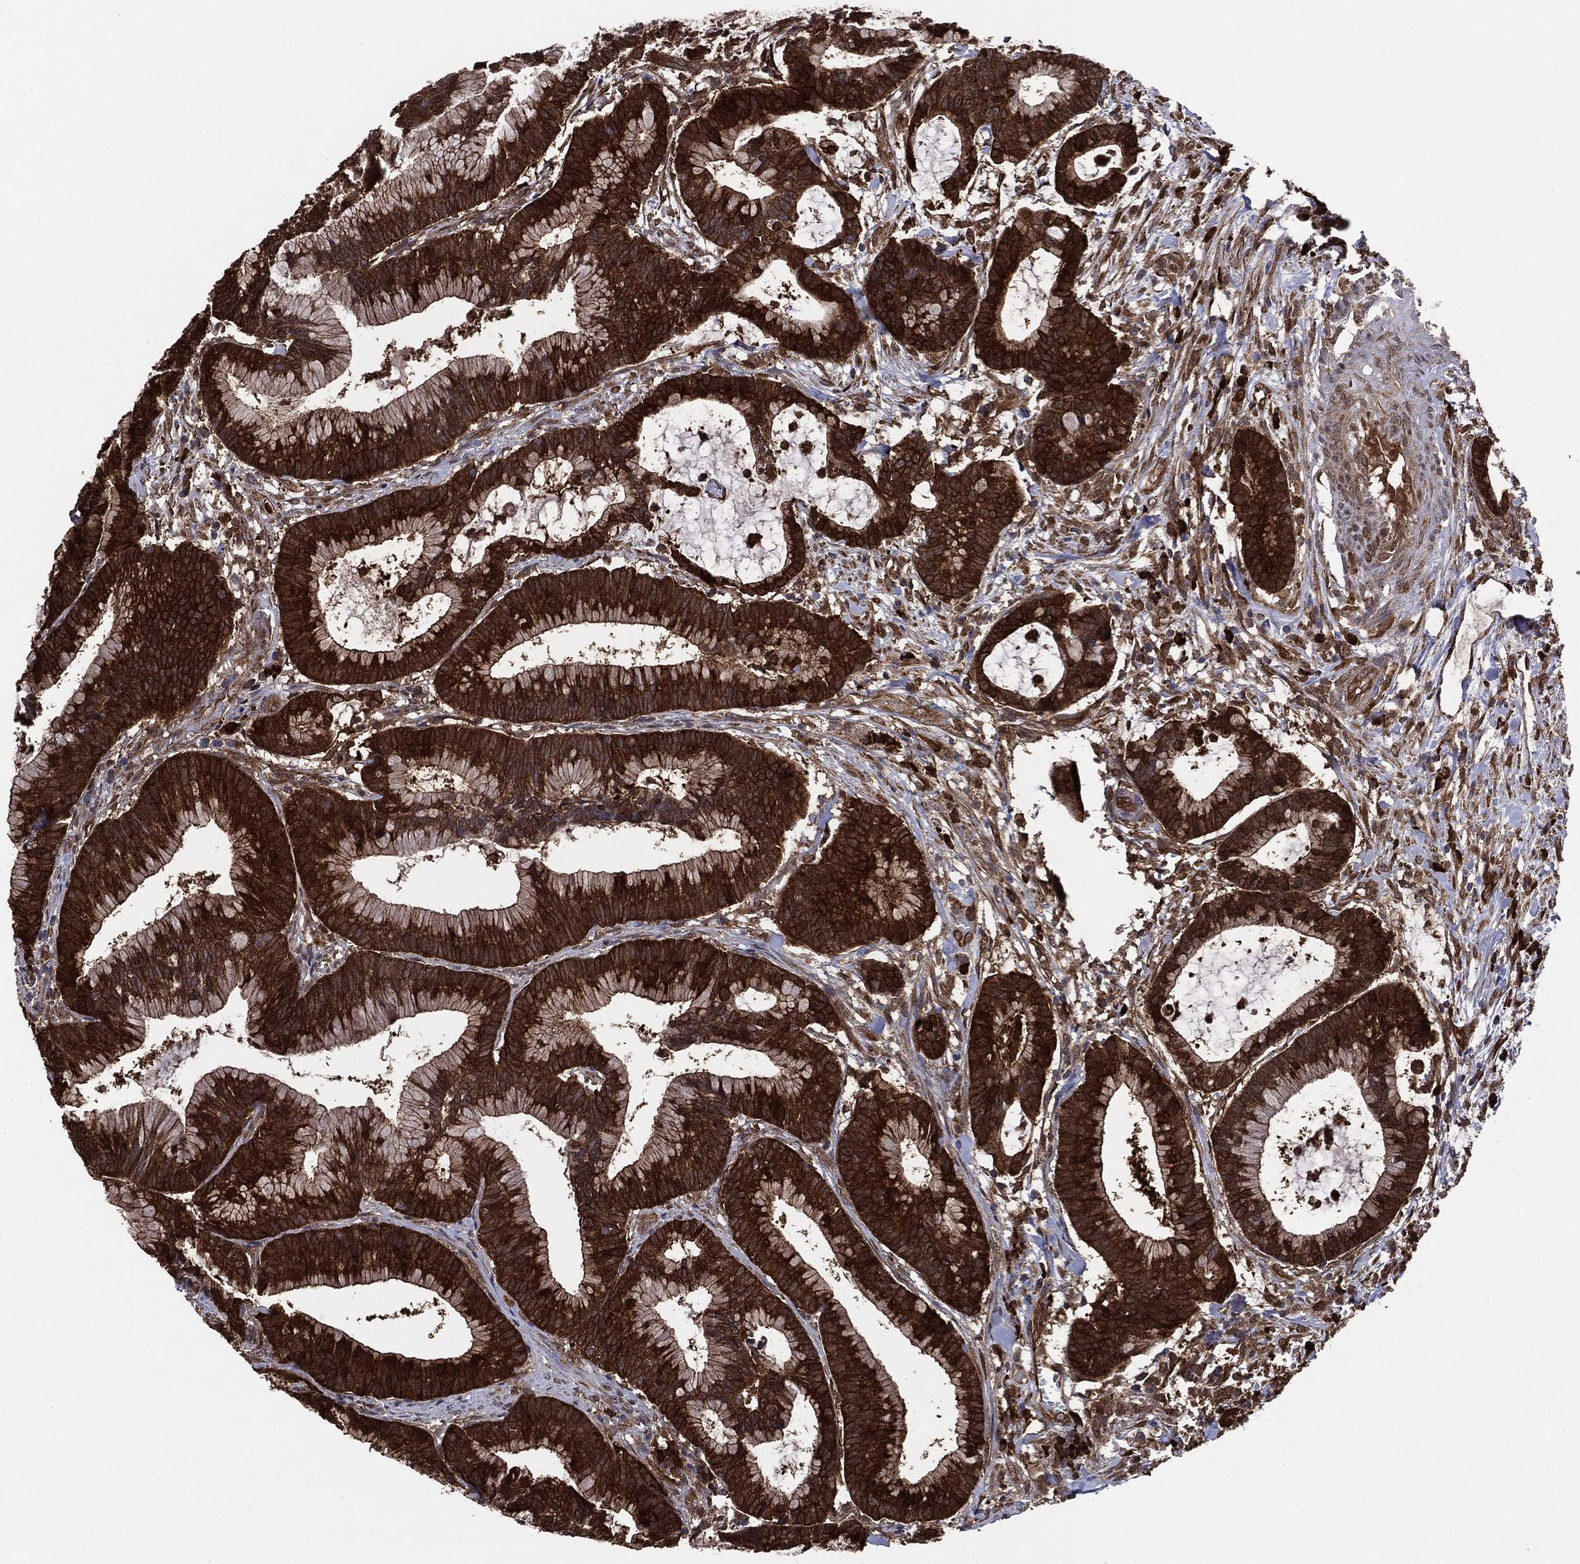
{"staining": {"intensity": "strong", "quantity": ">75%", "location": "cytoplasmic/membranous"}, "tissue": "colorectal cancer", "cell_type": "Tumor cells", "image_type": "cancer", "snomed": [{"axis": "morphology", "description": "Adenocarcinoma, NOS"}, {"axis": "topography", "description": "Colon"}], "caption": "IHC of human colorectal cancer exhibits high levels of strong cytoplasmic/membranous positivity in about >75% of tumor cells.", "gene": "NME1", "patient": {"sex": "female", "age": 78}}